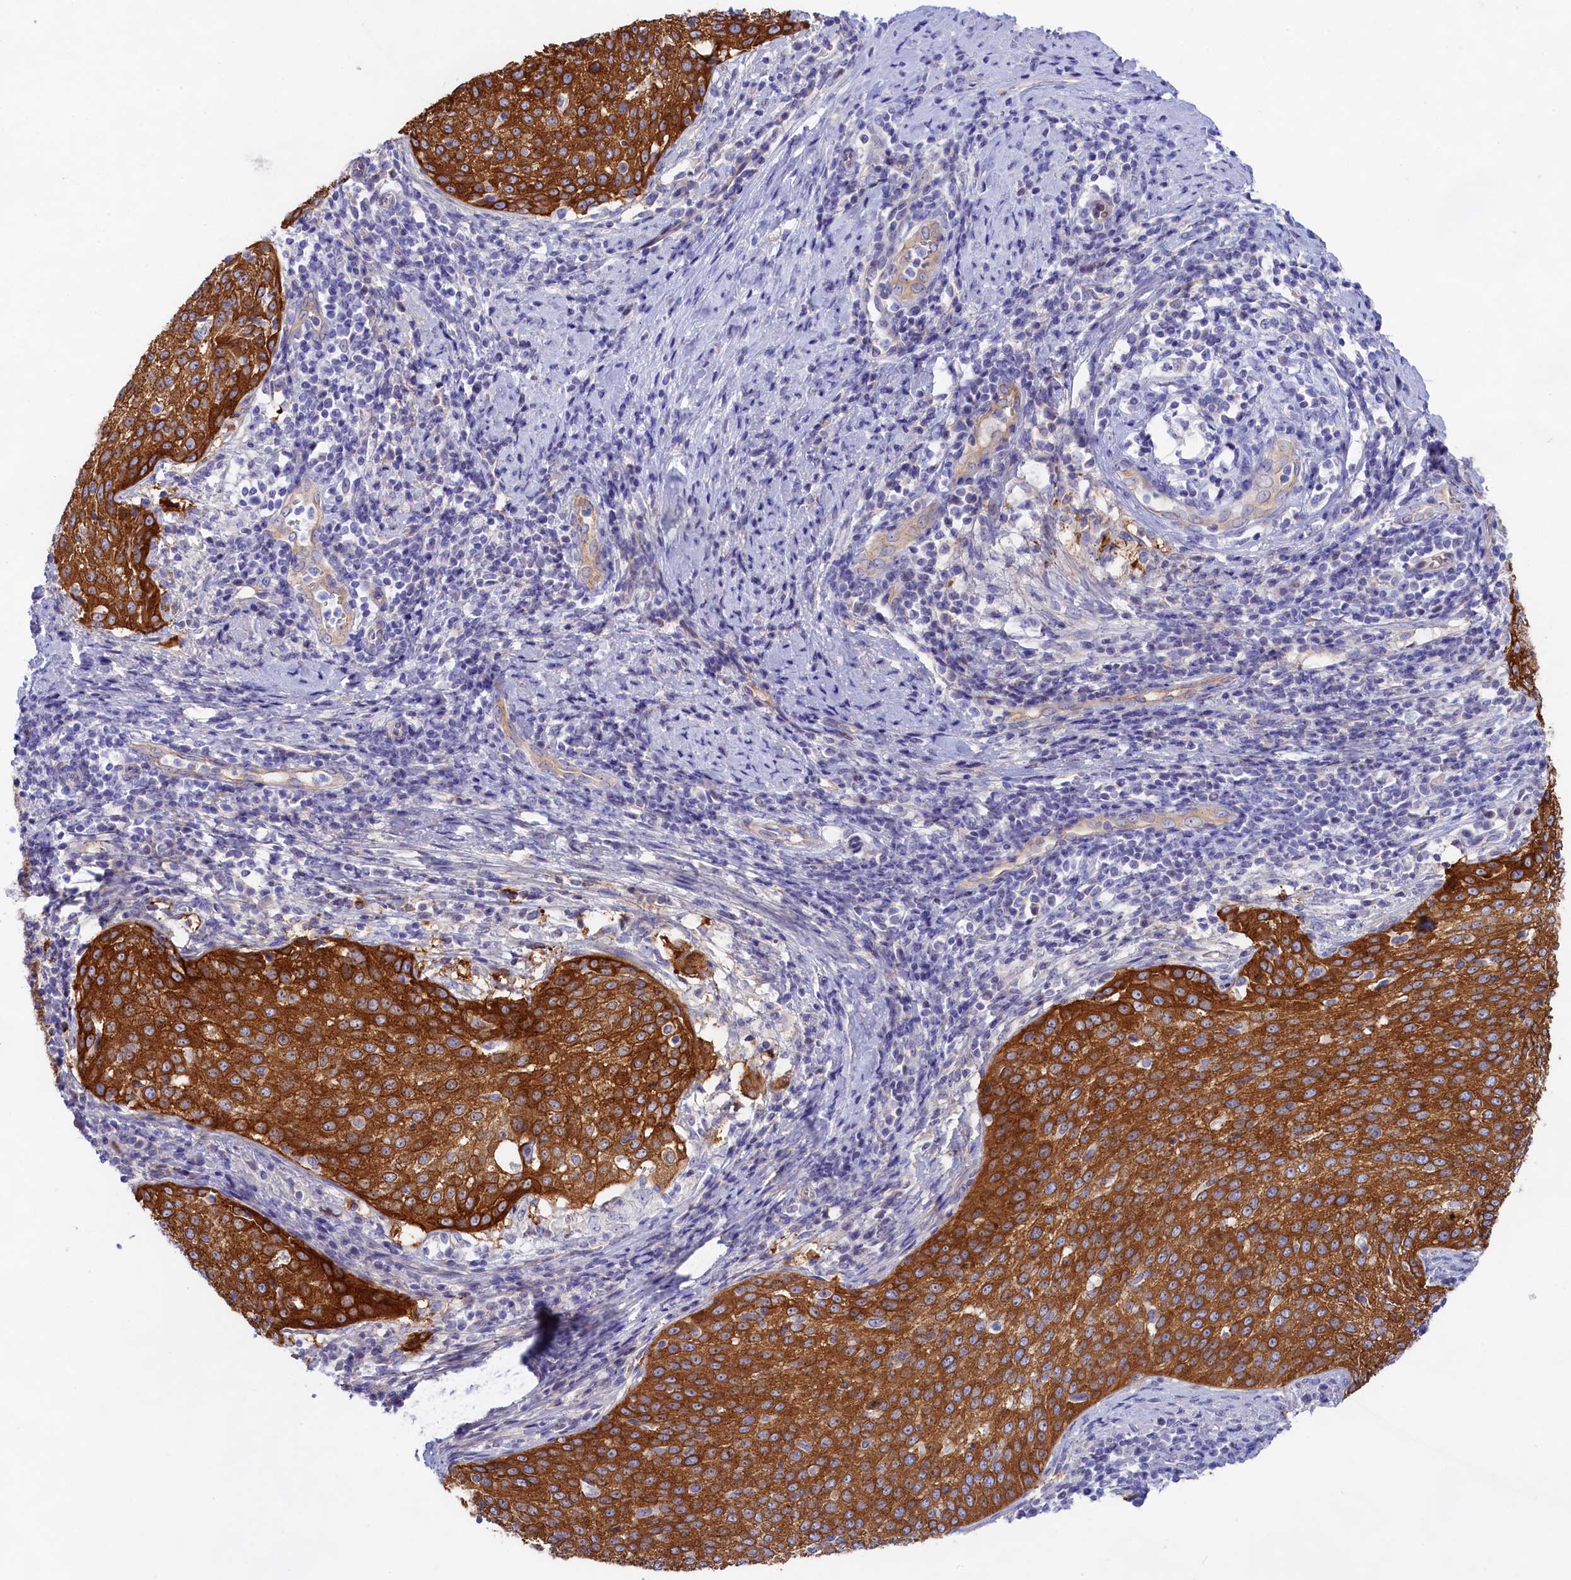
{"staining": {"intensity": "strong", "quantity": ">75%", "location": "cytoplasmic/membranous"}, "tissue": "cervical cancer", "cell_type": "Tumor cells", "image_type": "cancer", "snomed": [{"axis": "morphology", "description": "Squamous cell carcinoma, NOS"}, {"axis": "topography", "description": "Cervix"}], "caption": "A high amount of strong cytoplasmic/membranous positivity is appreciated in about >75% of tumor cells in cervical cancer tissue.", "gene": "PPP1R13L", "patient": {"sex": "female", "age": 57}}